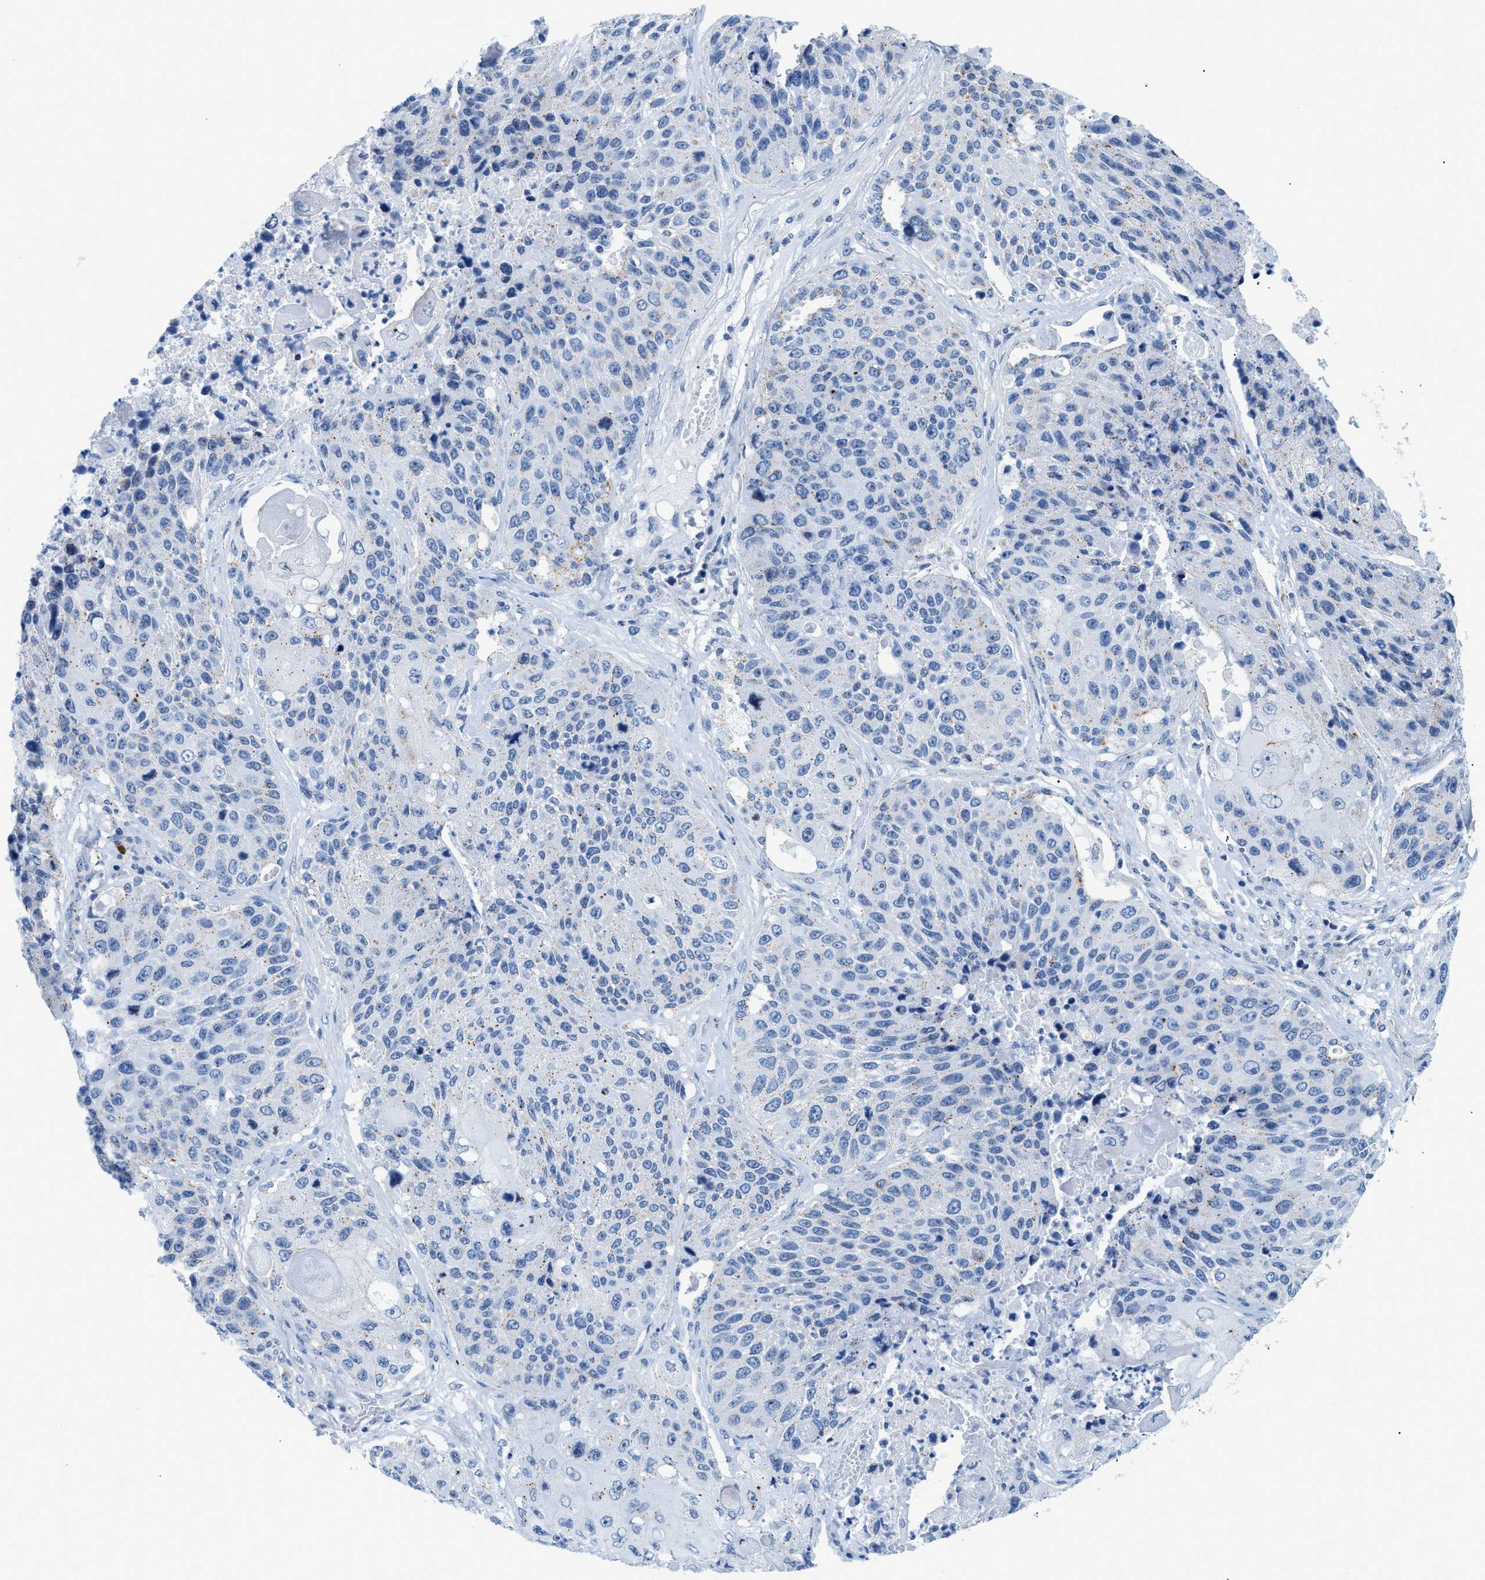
{"staining": {"intensity": "negative", "quantity": "none", "location": "none"}, "tissue": "lung cancer", "cell_type": "Tumor cells", "image_type": "cancer", "snomed": [{"axis": "morphology", "description": "Squamous cell carcinoma, NOS"}, {"axis": "topography", "description": "Lung"}], "caption": "Lung squamous cell carcinoma stained for a protein using immunohistochemistry exhibits no positivity tumor cells.", "gene": "FDCSP", "patient": {"sex": "male", "age": 61}}